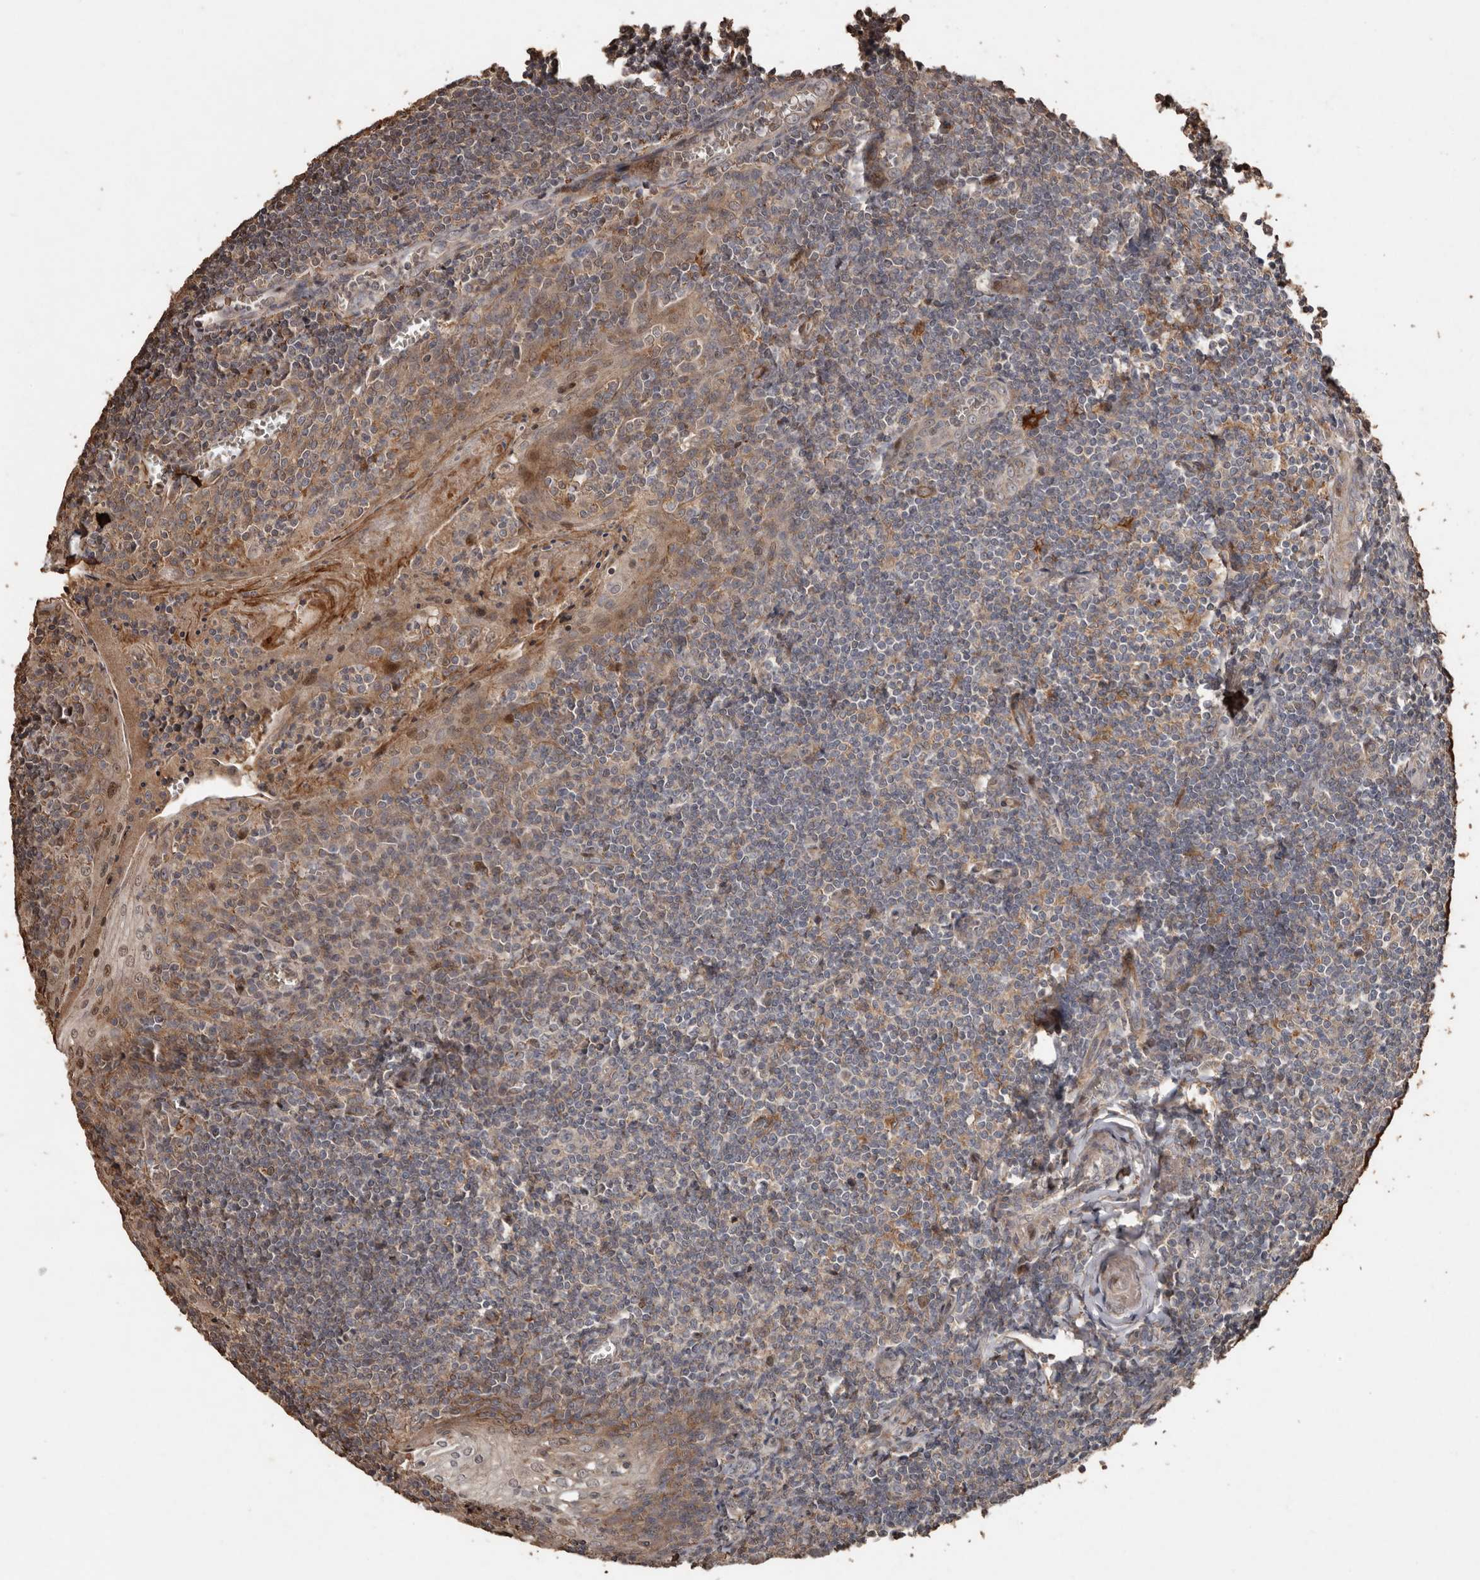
{"staining": {"intensity": "weak", "quantity": "<25%", "location": "cytoplasmic/membranous,nuclear"}, "tissue": "tonsil", "cell_type": "Germinal center cells", "image_type": "normal", "snomed": [{"axis": "morphology", "description": "Normal tissue, NOS"}, {"axis": "topography", "description": "Tonsil"}], "caption": "This image is of benign tonsil stained with immunohistochemistry (IHC) to label a protein in brown with the nuclei are counter-stained blue. There is no positivity in germinal center cells.", "gene": "RANBP17", "patient": {"sex": "male", "age": 27}}